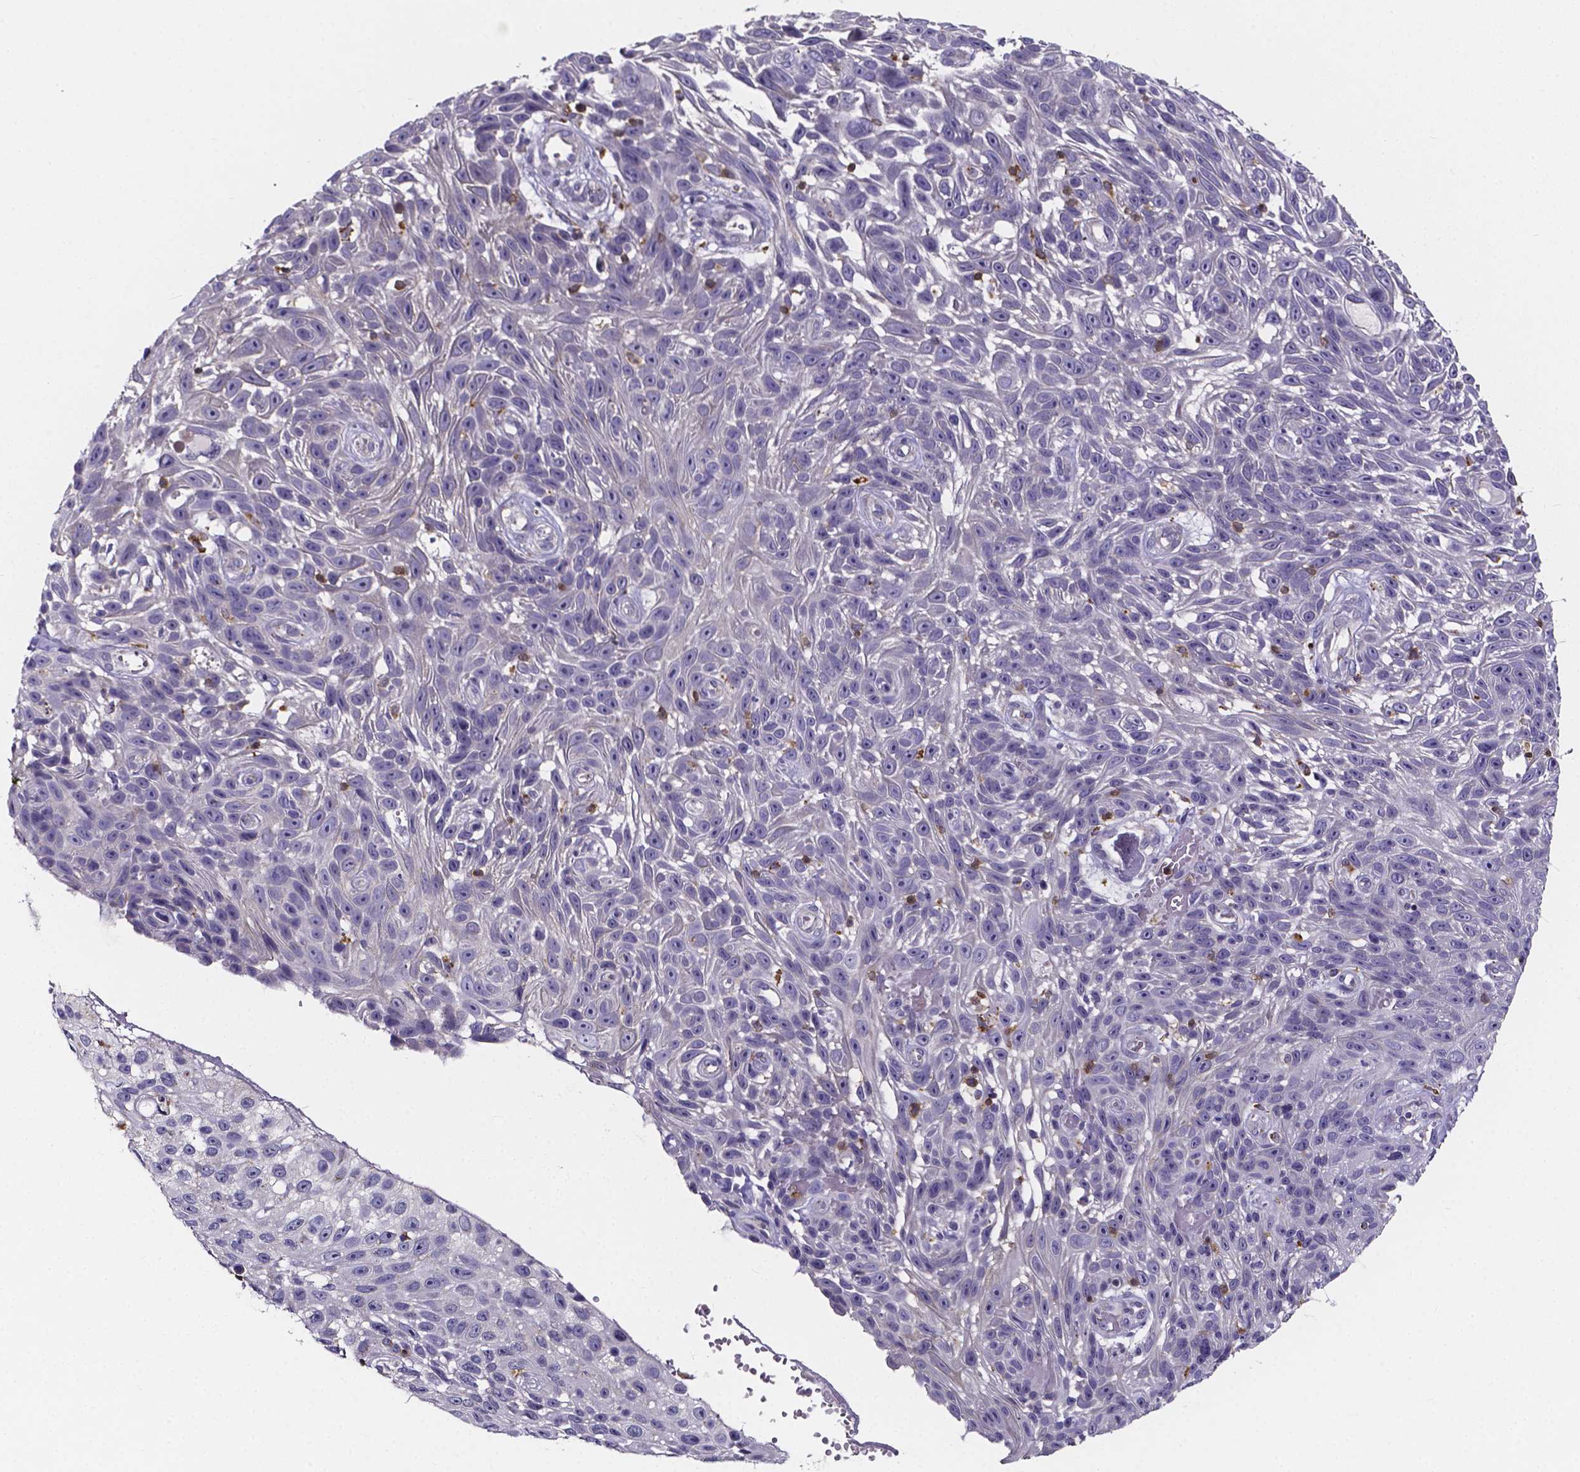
{"staining": {"intensity": "negative", "quantity": "none", "location": "none"}, "tissue": "skin cancer", "cell_type": "Tumor cells", "image_type": "cancer", "snomed": [{"axis": "morphology", "description": "Squamous cell carcinoma, NOS"}, {"axis": "topography", "description": "Skin"}], "caption": "Human skin cancer (squamous cell carcinoma) stained for a protein using immunohistochemistry (IHC) displays no staining in tumor cells.", "gene": "THEMIS", "patient": {"sex": "male", "age": 82}}